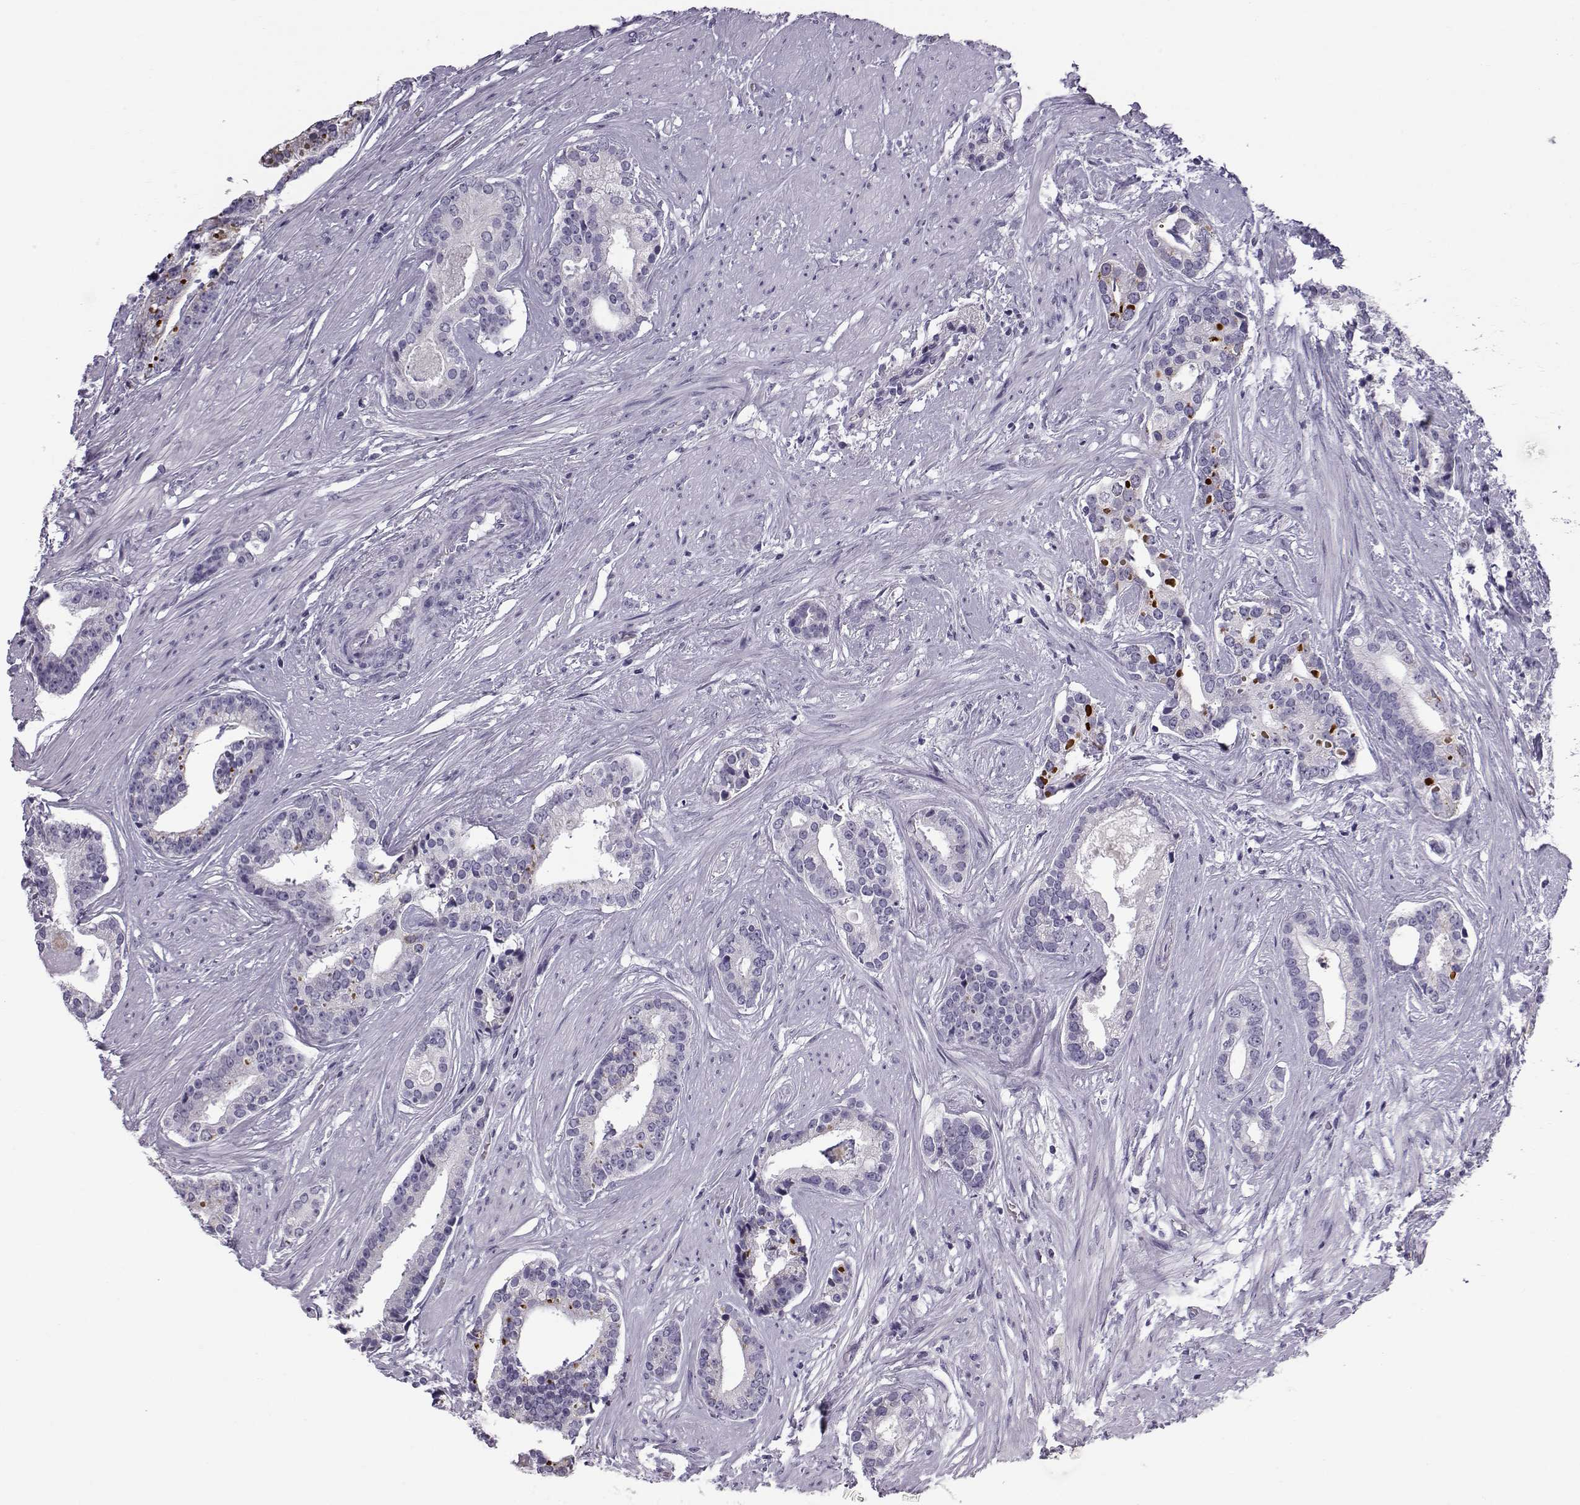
{"staining": {"intensity": "negative", "quantity": "none", "location": "none"}, "tissue": "prostate cancer", "cell_type": "Tumor cells", "image_type": "cancer", "snomed": [{"axis": "morphology", "description": "Adenocarcinoma, NOS"}, {"axis": "topography", "description": "Prostate and seminal vesicle, NOS"}, {"axis": "topography", "description": "Prostate"}], "caption": "IHC of human prostate adenocarcinoma demonstrates no expression in tumor cells.", "gene": "RNASE12", "patient": {"sex": "male", "age": 44}}